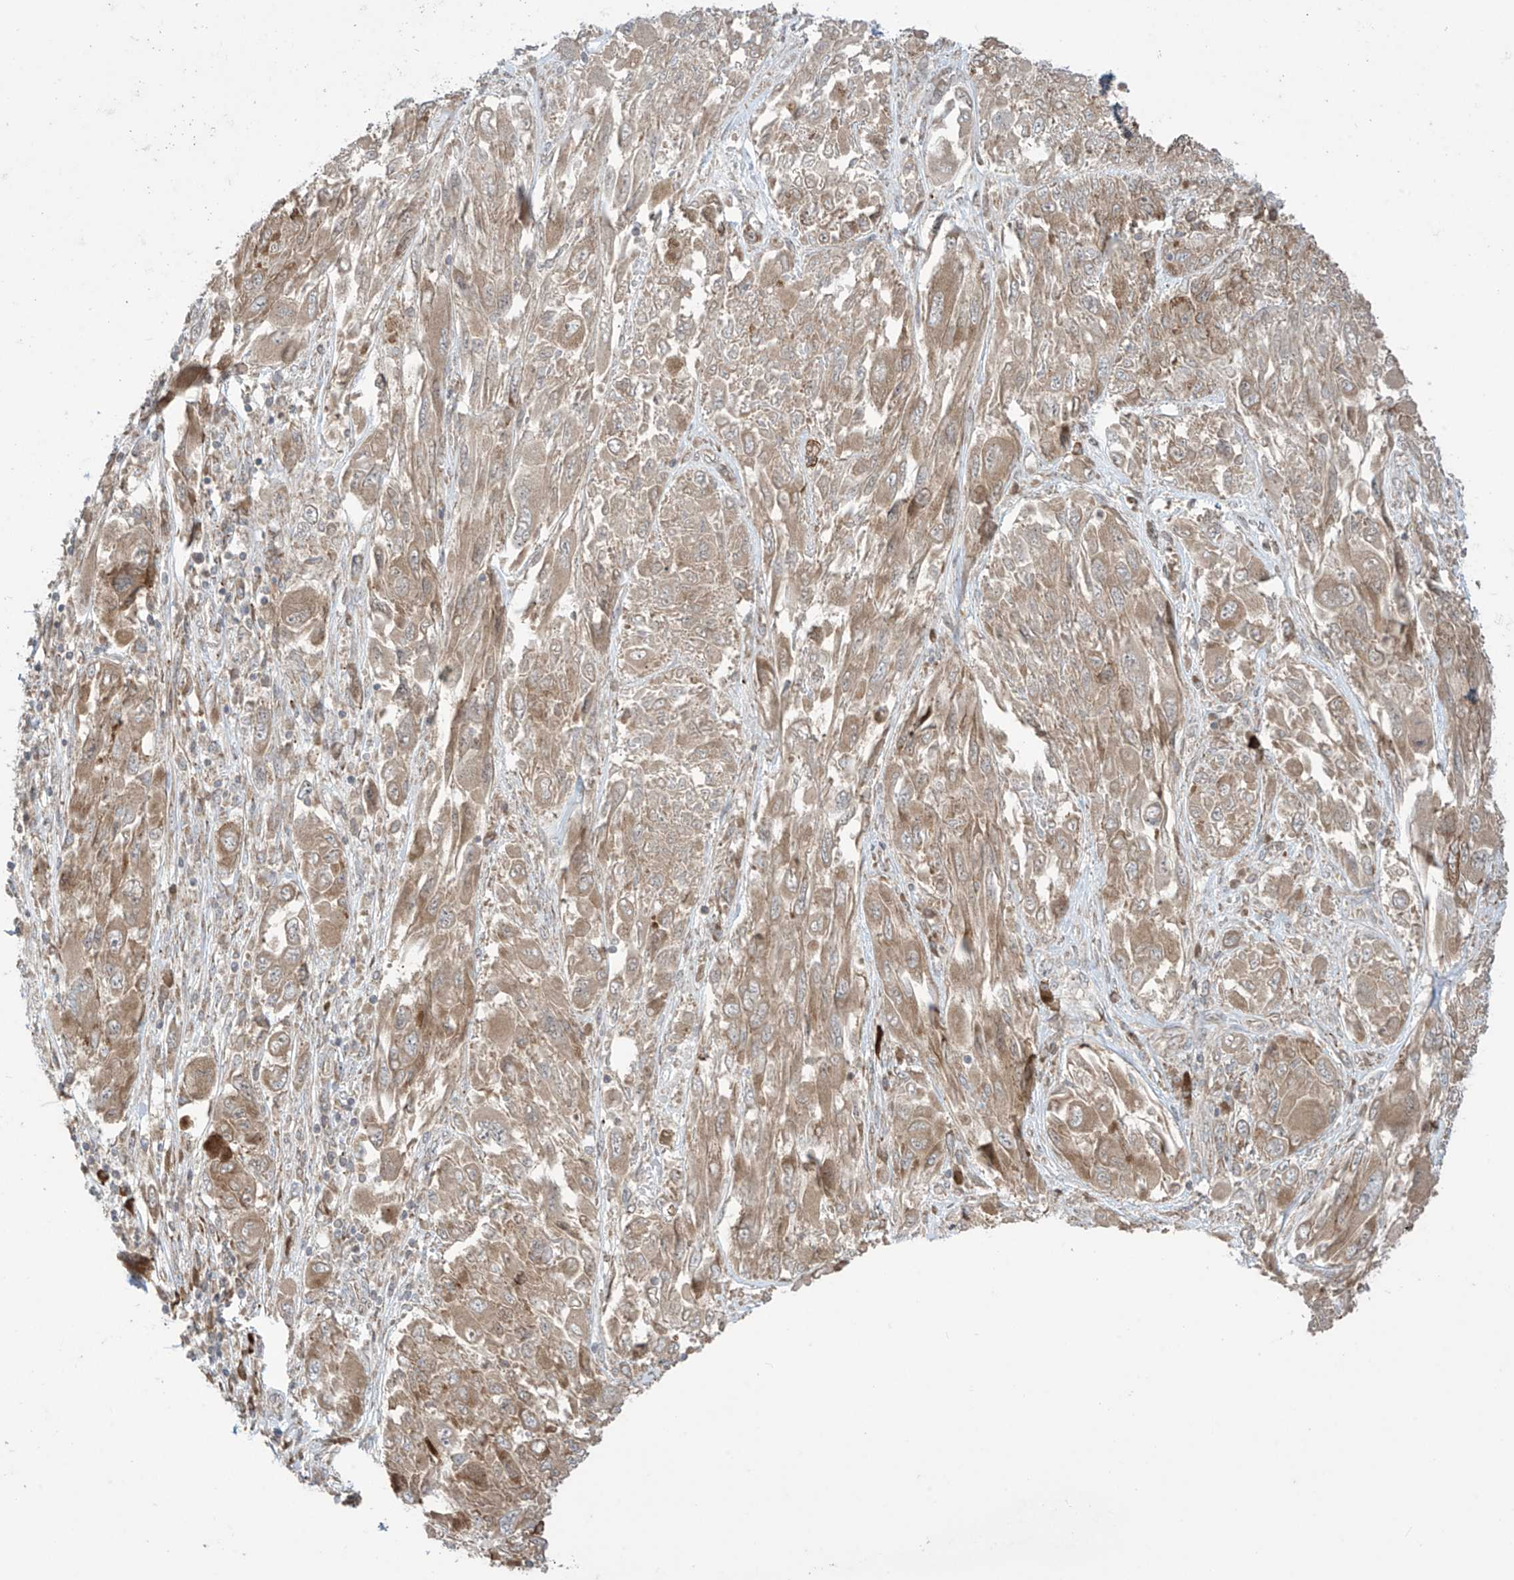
{"staining": {"intensity": "moderate", "quantity": ">75%", "location": "cytoplasmic/membranous"}, "tissue": "melanoma", "cell_type": "Tumor cells", "image_type": "cancer", "snomed": [{"axis": "morphology", "description": "Malignant melanoma, NOS"}, {"axis": "topography", "description": "Skin"}], "caption": "Melanoma stained with a protein marker demonstrates moderate staining in tumor cells.", "gene": "PPAT", "patient": {"sex": "female", "age": 91}}